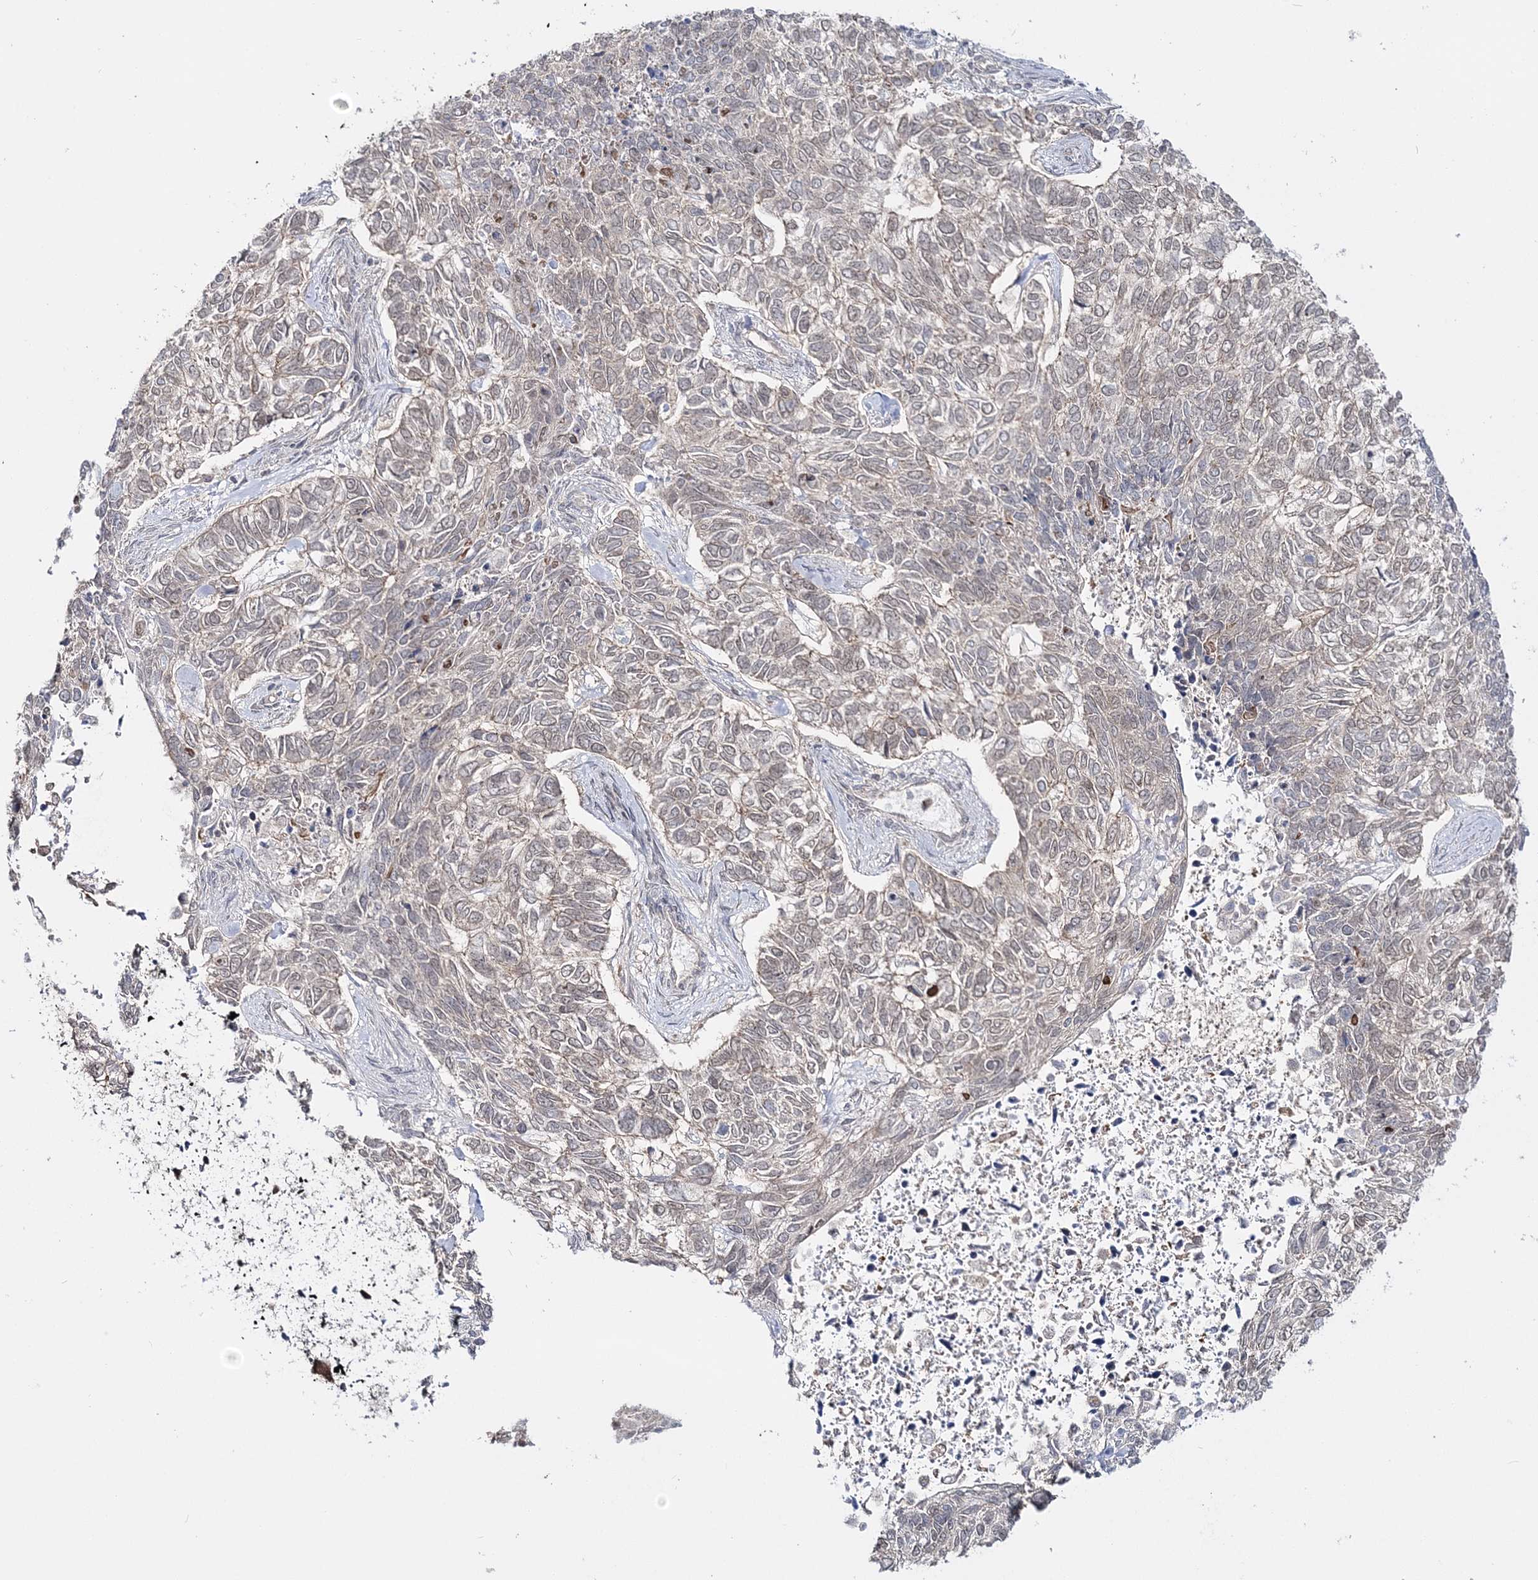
{"staining": {"intensity": "negative", "quantity": "none", "location": "none"}, "tissue": "skin cancer", "cell_type": "Tumor cells", "image_type": "cancer", "snomed": [{"axis": "morphology", "description": "Basal cell carcinoma"}, {"axis": "topography", "description": "Skin"}], "caption": "A photomicrograph of skin cancer stained for a protein displays no brown staining in tumor cells. Brightfield microscopy of IHC stained with DAB (brown) and hematoxylin (blue), captured at high magnification.", "gene": "ZFAND6", "patient": {"sex": "female", "age": 65}}